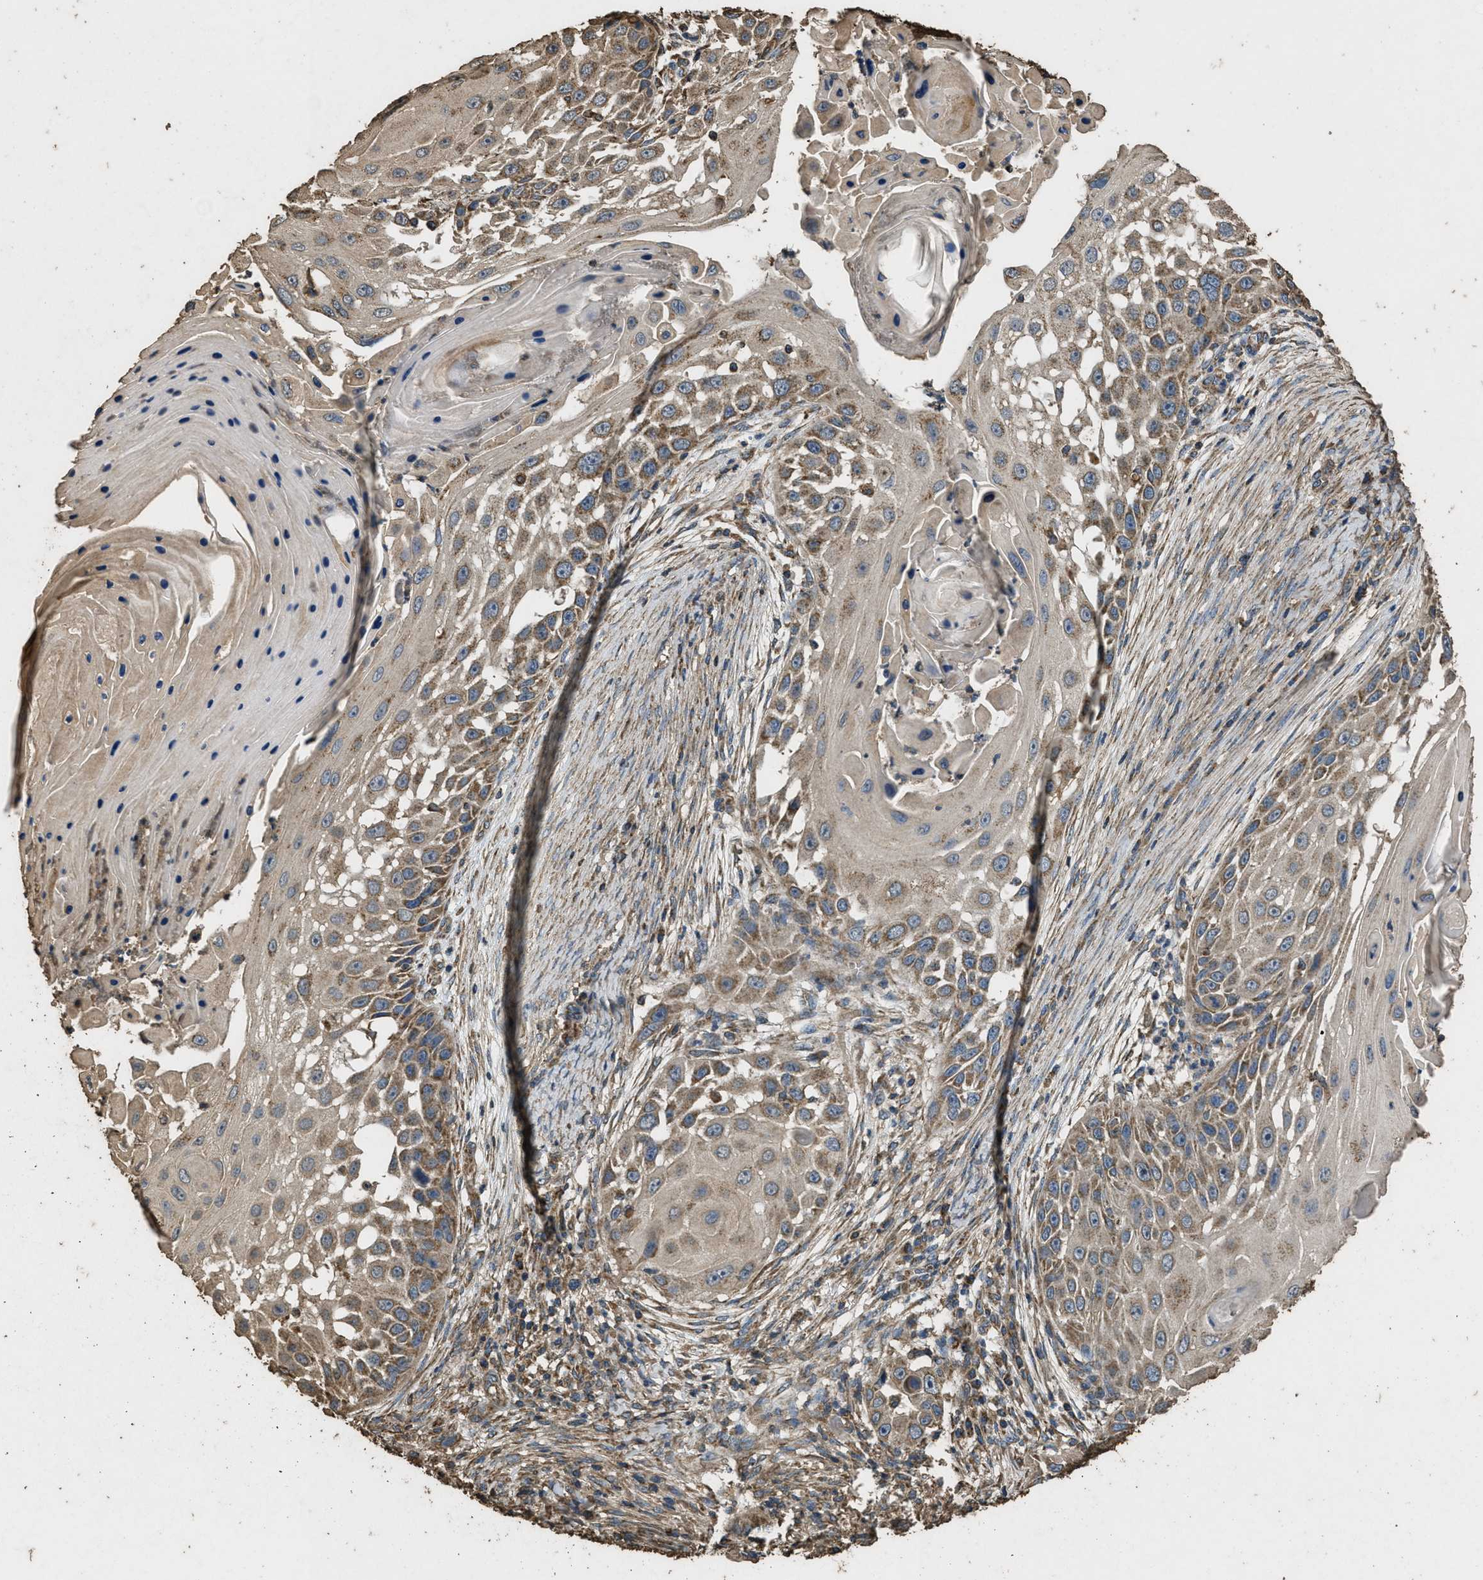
{"staining": {"intensity": "moderate", "quantity": ">75%", "location": "cytoplasmic/membranous"}, "tissue": "skin cancer", "cell_type": "Tumor cells", "image_type": "cancer", "snomed": [{"axis": "morphology", "description": "Squamous cell carcinoma, NOS"}, {"axis": "topography", "description": "Skin"}], "caption": "High-power microscopy captured an IHC micrograph of skin cancer (squamous cell carcinoma), revealing moderate cytoplasmic/membranous expression in about >75% of tumor cells.", "gene": "CYRIA", "patient": {"sex": "female", "age": 44}}